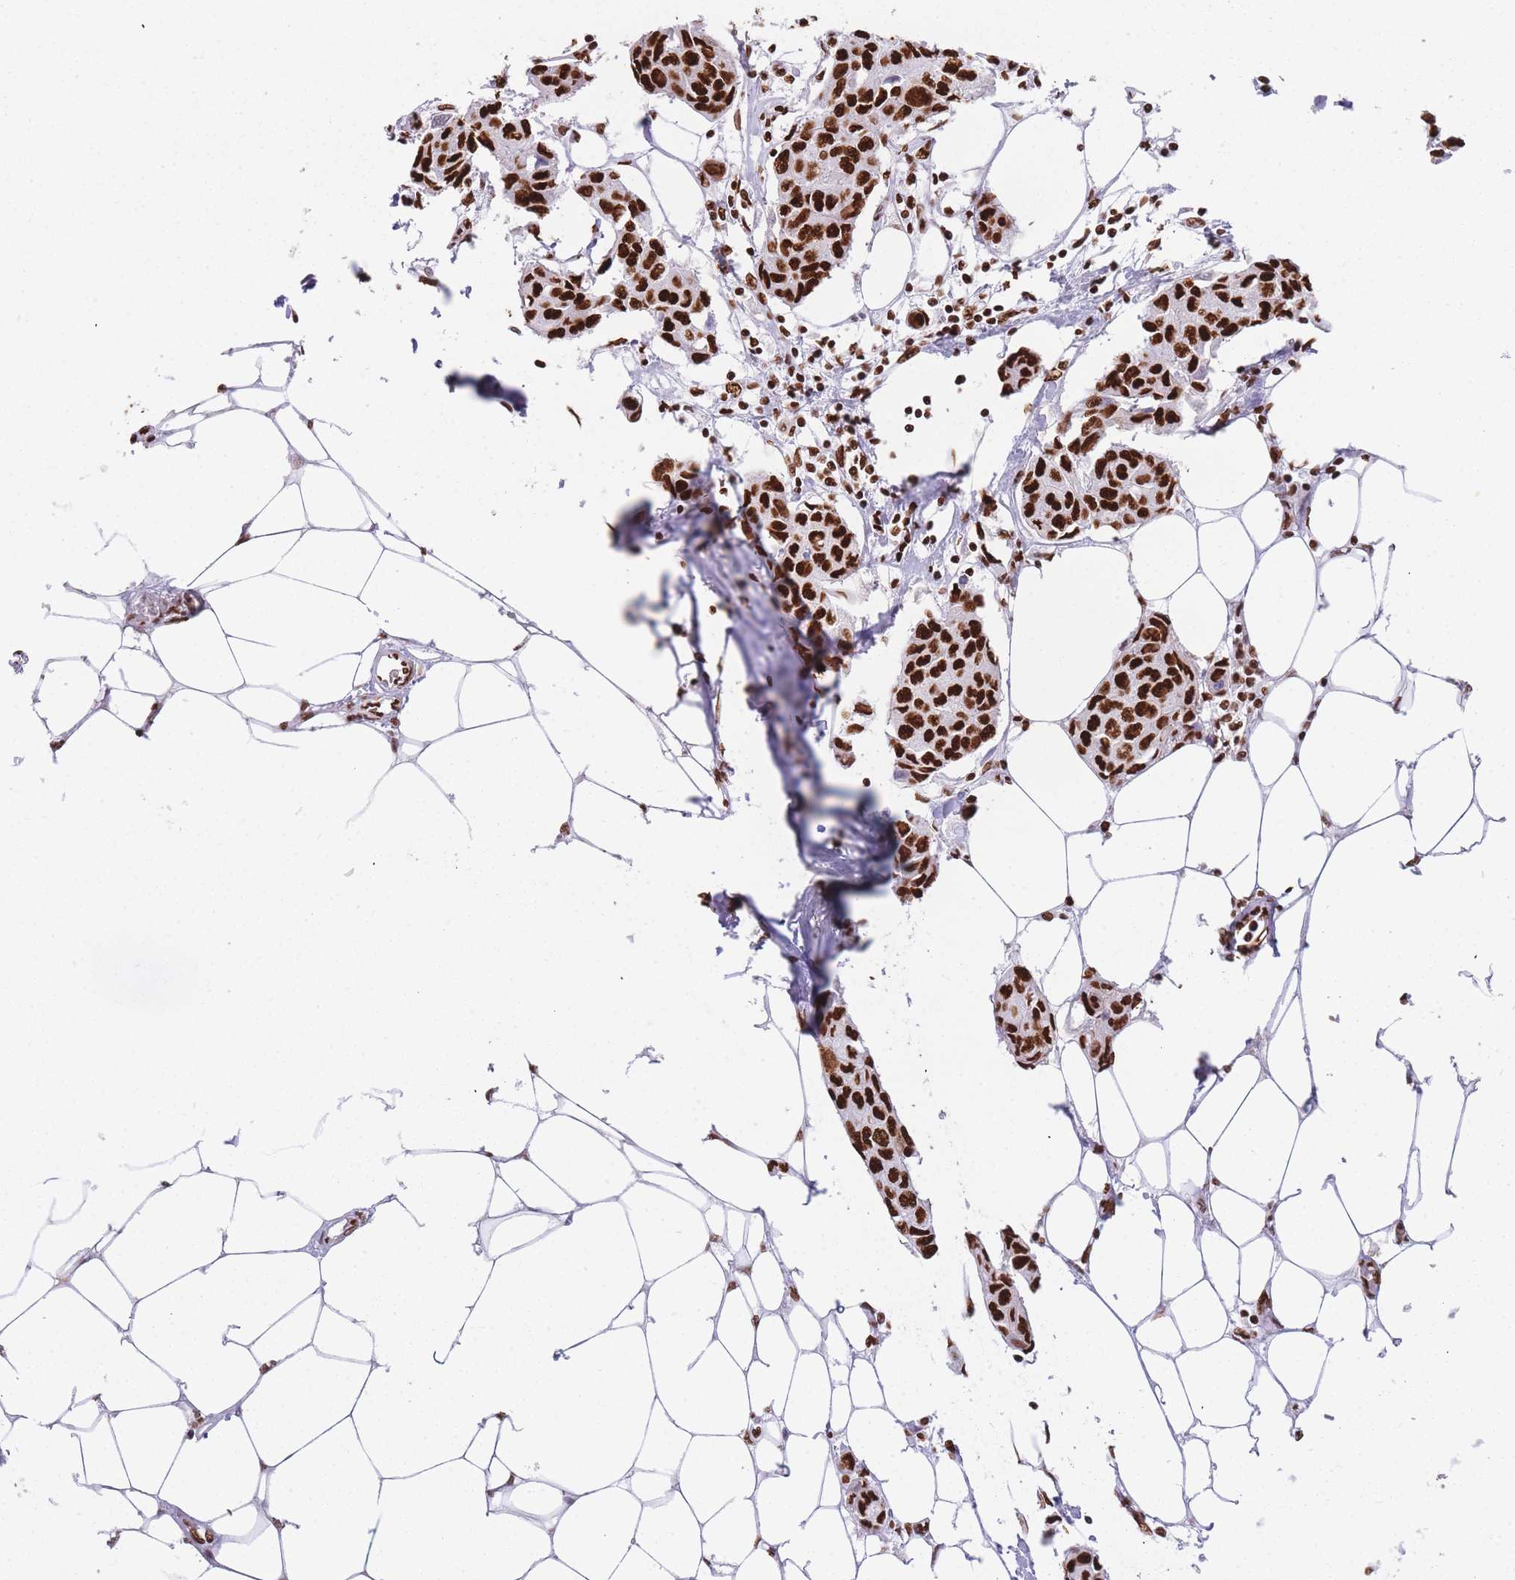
{"staining": {"intensity": "strong", "quantity": ">75%", "location": "nuclear"}, "tissue": "breast cancer", "cell_type": "Tumor cells", "image_type": "cancer", "snomed": [{"axis": "morphology", "description": "Duct carcinoma"}, {"axis": "topography", "description": "Breast"}, {"axis": "topography", "description": "Lymph node"}], "caption": "Immunohistochemistry (IHC) histopathology image of neoplastic tissue: infiltrating ductal carcinoma (breast) stained using immunohistochemistry (IHC) exhibits high levels of strong protein expression localized specifically in the nuclear of tumor cells, appearing as a nuclear brown color.", "gene": "HNRNPUL1", "patient": {"sex": "female", "age": 80}}